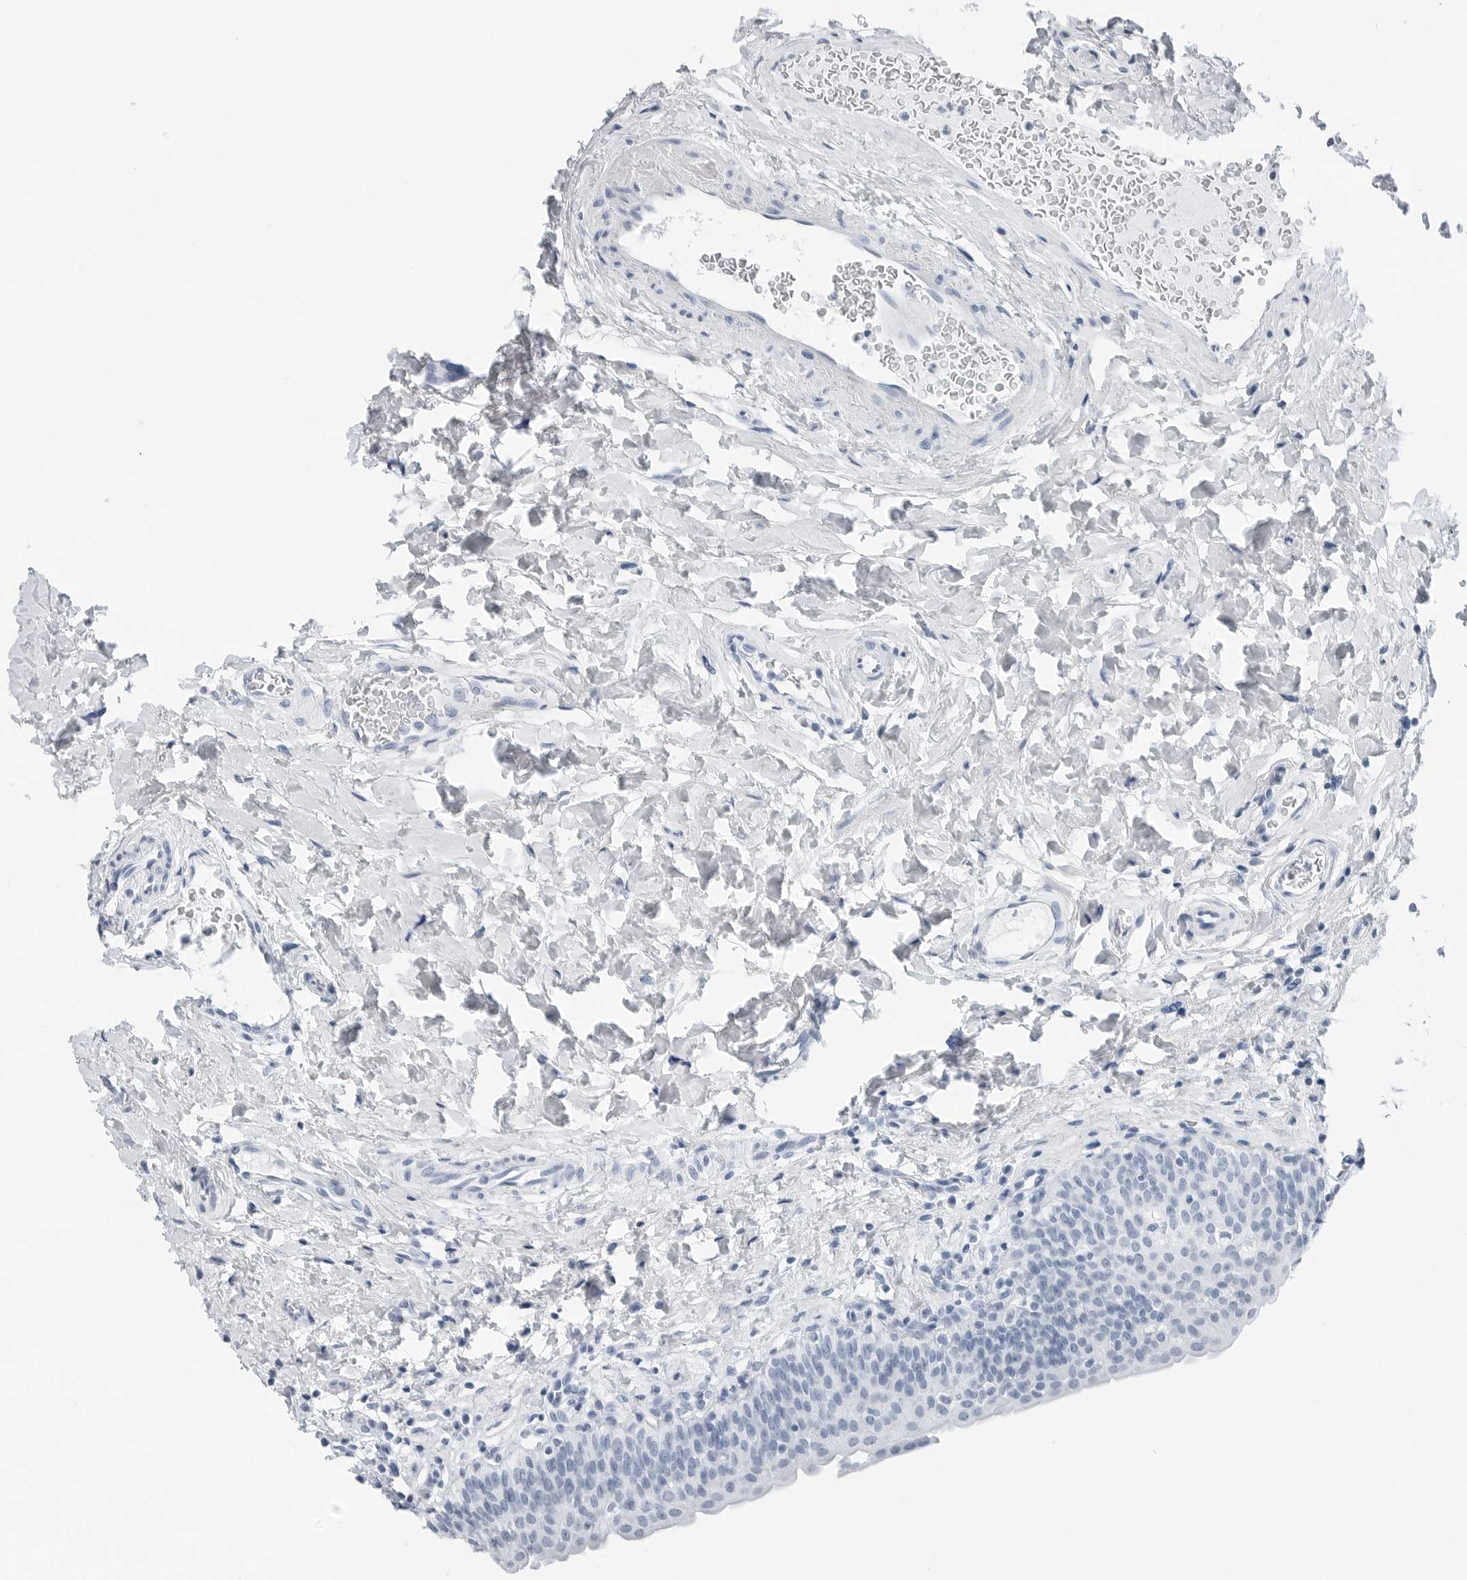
{"staining": {"intensity": "negative", "quantity": "none", "location": "none"}, "tissue": "urinary bladder", "cell_type": "Urothelial cells", "image_type": "normal", "snomed": [{"axis": "morphology", "description": "Normal tissue, NOS"}, {"axis": "topography", "description": "Urinary bladder"}], "caption": "Human urinary bladder stained for a protein using immunohistochemistry exhibits no expression in urothelial cells.", "gene": "SLPI", "patient": {"sex": "male", "age": 83}}